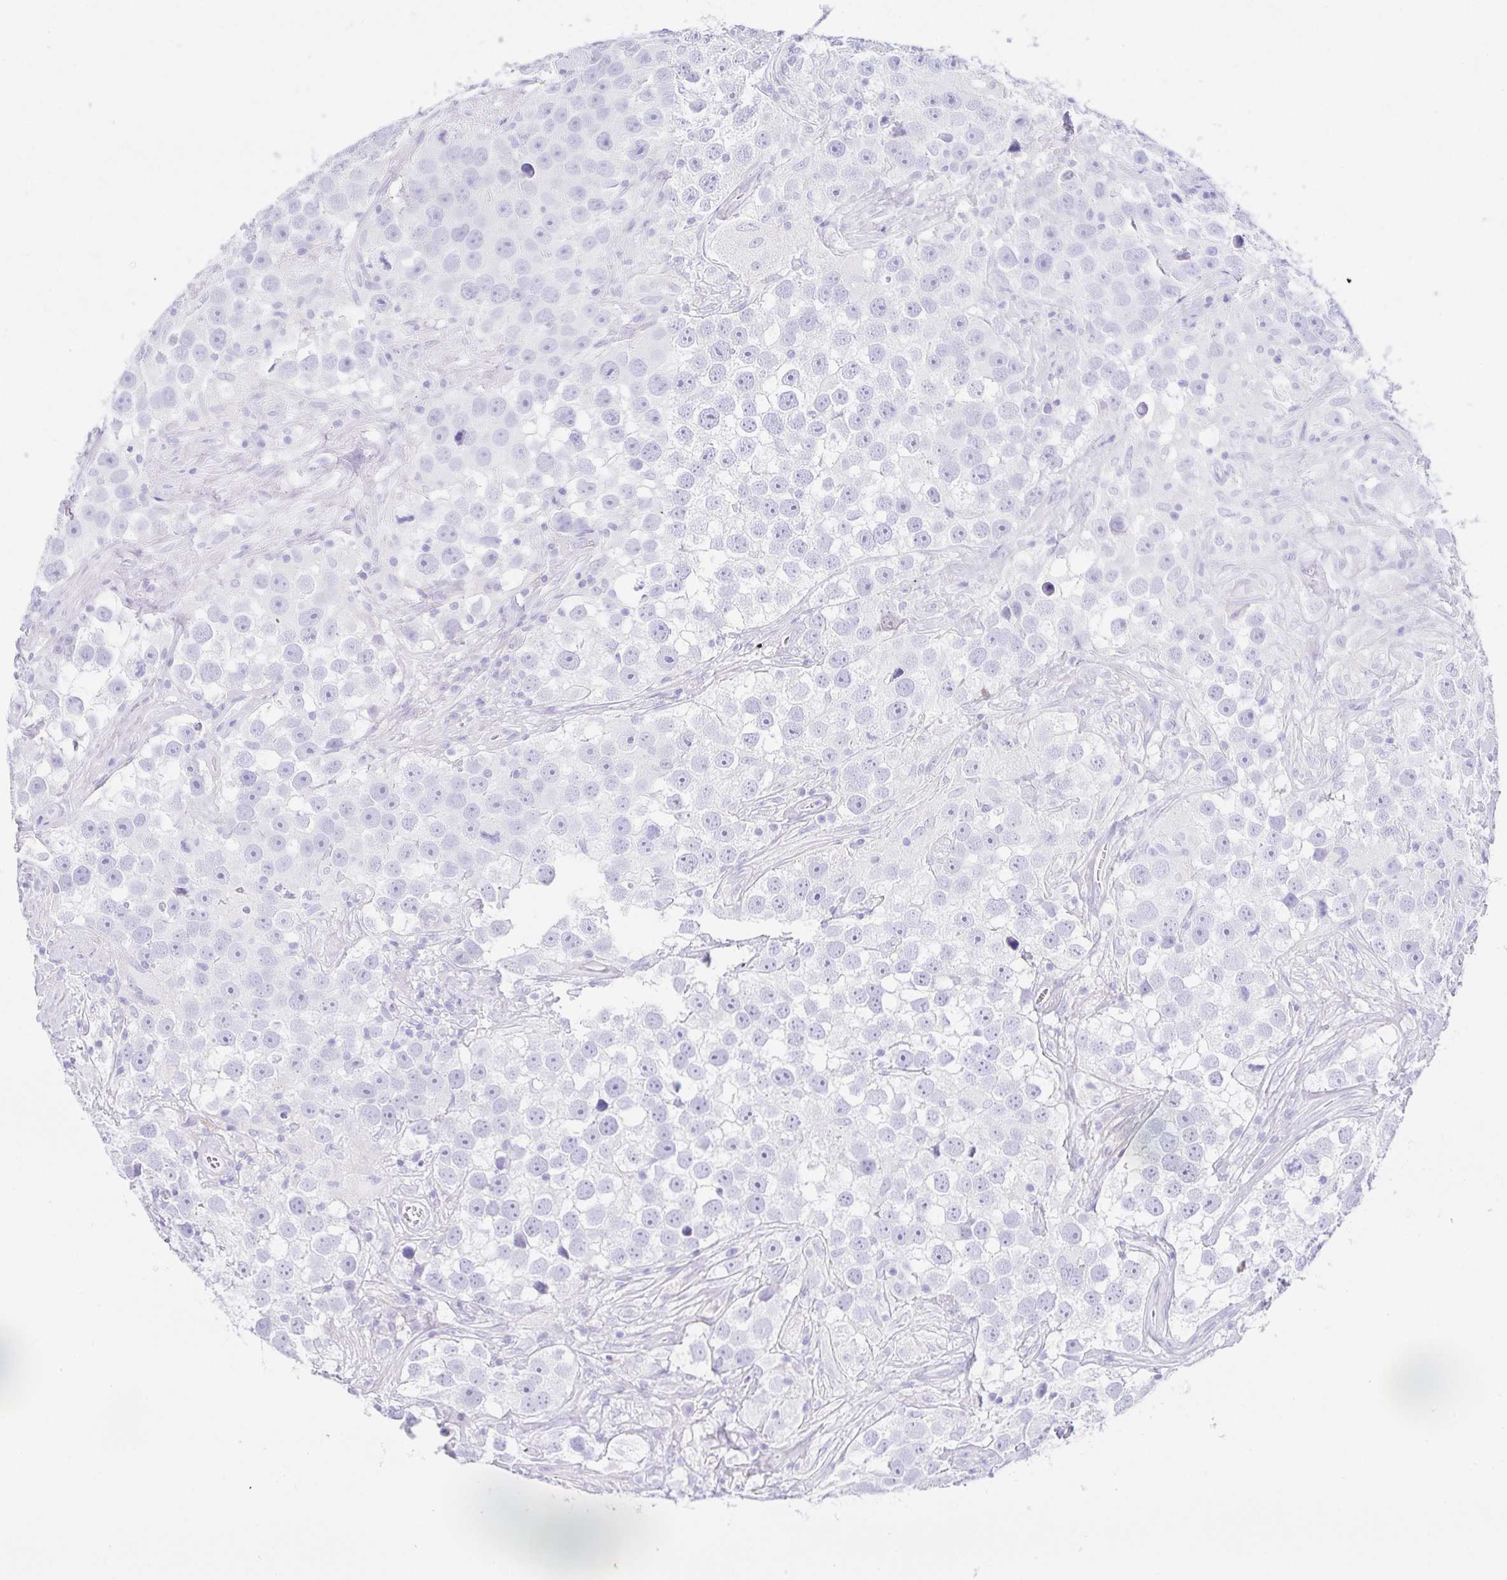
{"staining": {"intensity": "negative", "quantity": "none", "location": "none"}, "tissue": "testis cancer", "cell_type": "Tumor cells", "image_type": "cancer", "snomed": [{"axis": "morphology", "description": "Seminoma, NOS"}, {"axis": "topography", "description": "Testis"}], "caption": "An immunohistochemistry (IHC) photomicrograph of testis cancer is shown. There is no staining in tumor cells of testis cancer. (DAB immunohistochemistry visualized using brightfield microscopy, high magnification).", "gene": "PAX8", "patient": {"sex": "male", "age": 49}}